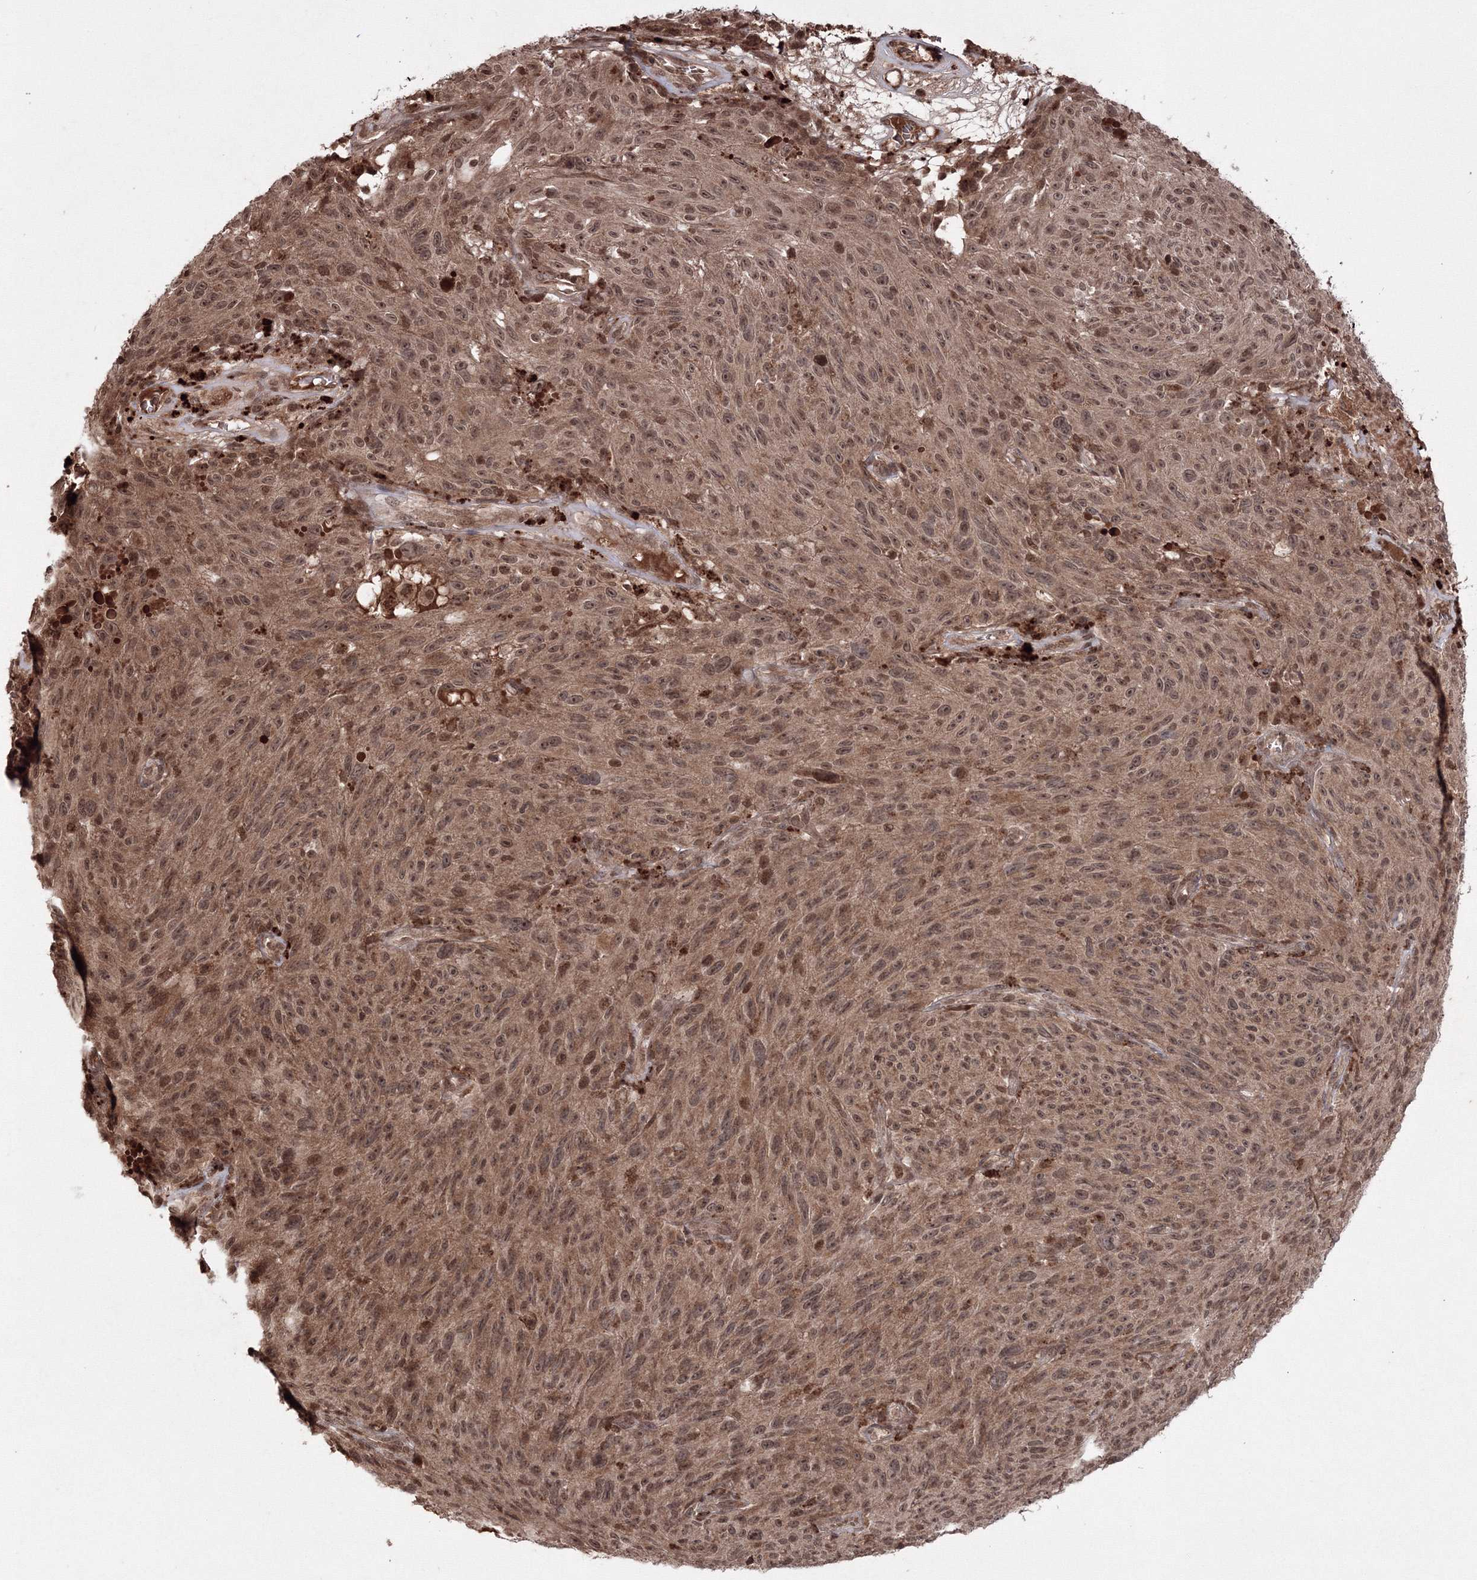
{"staining": {"intensity": "moderate", "quantity": ">75%", "location": "cytoplasmic/membranous,nuclear"}, "tissue": "melanoma", "cell_type": "Tumor cells", "image_type": "cancer", "snomed": [{"axis": "morphology", "description": "Malignant melanoma, NOS"}, {"axis": "topography", "description": "Skin"}], "caption": "Immunohistochemistry (IHC) staining of melanoma, which reveals medium levels of moderate cytoplasmic/membranous and nuclear positivity in approximately >75% of tumor cells indicating moderate cytoplasmic/membranous and nuclear protein positivity. The staining was performed using DAB (brown) for protein detection and nuclei were counterstained in hematoxylin (blue).", "gene": "PEX13", "patient": {"sex": "female", "age": 82}}